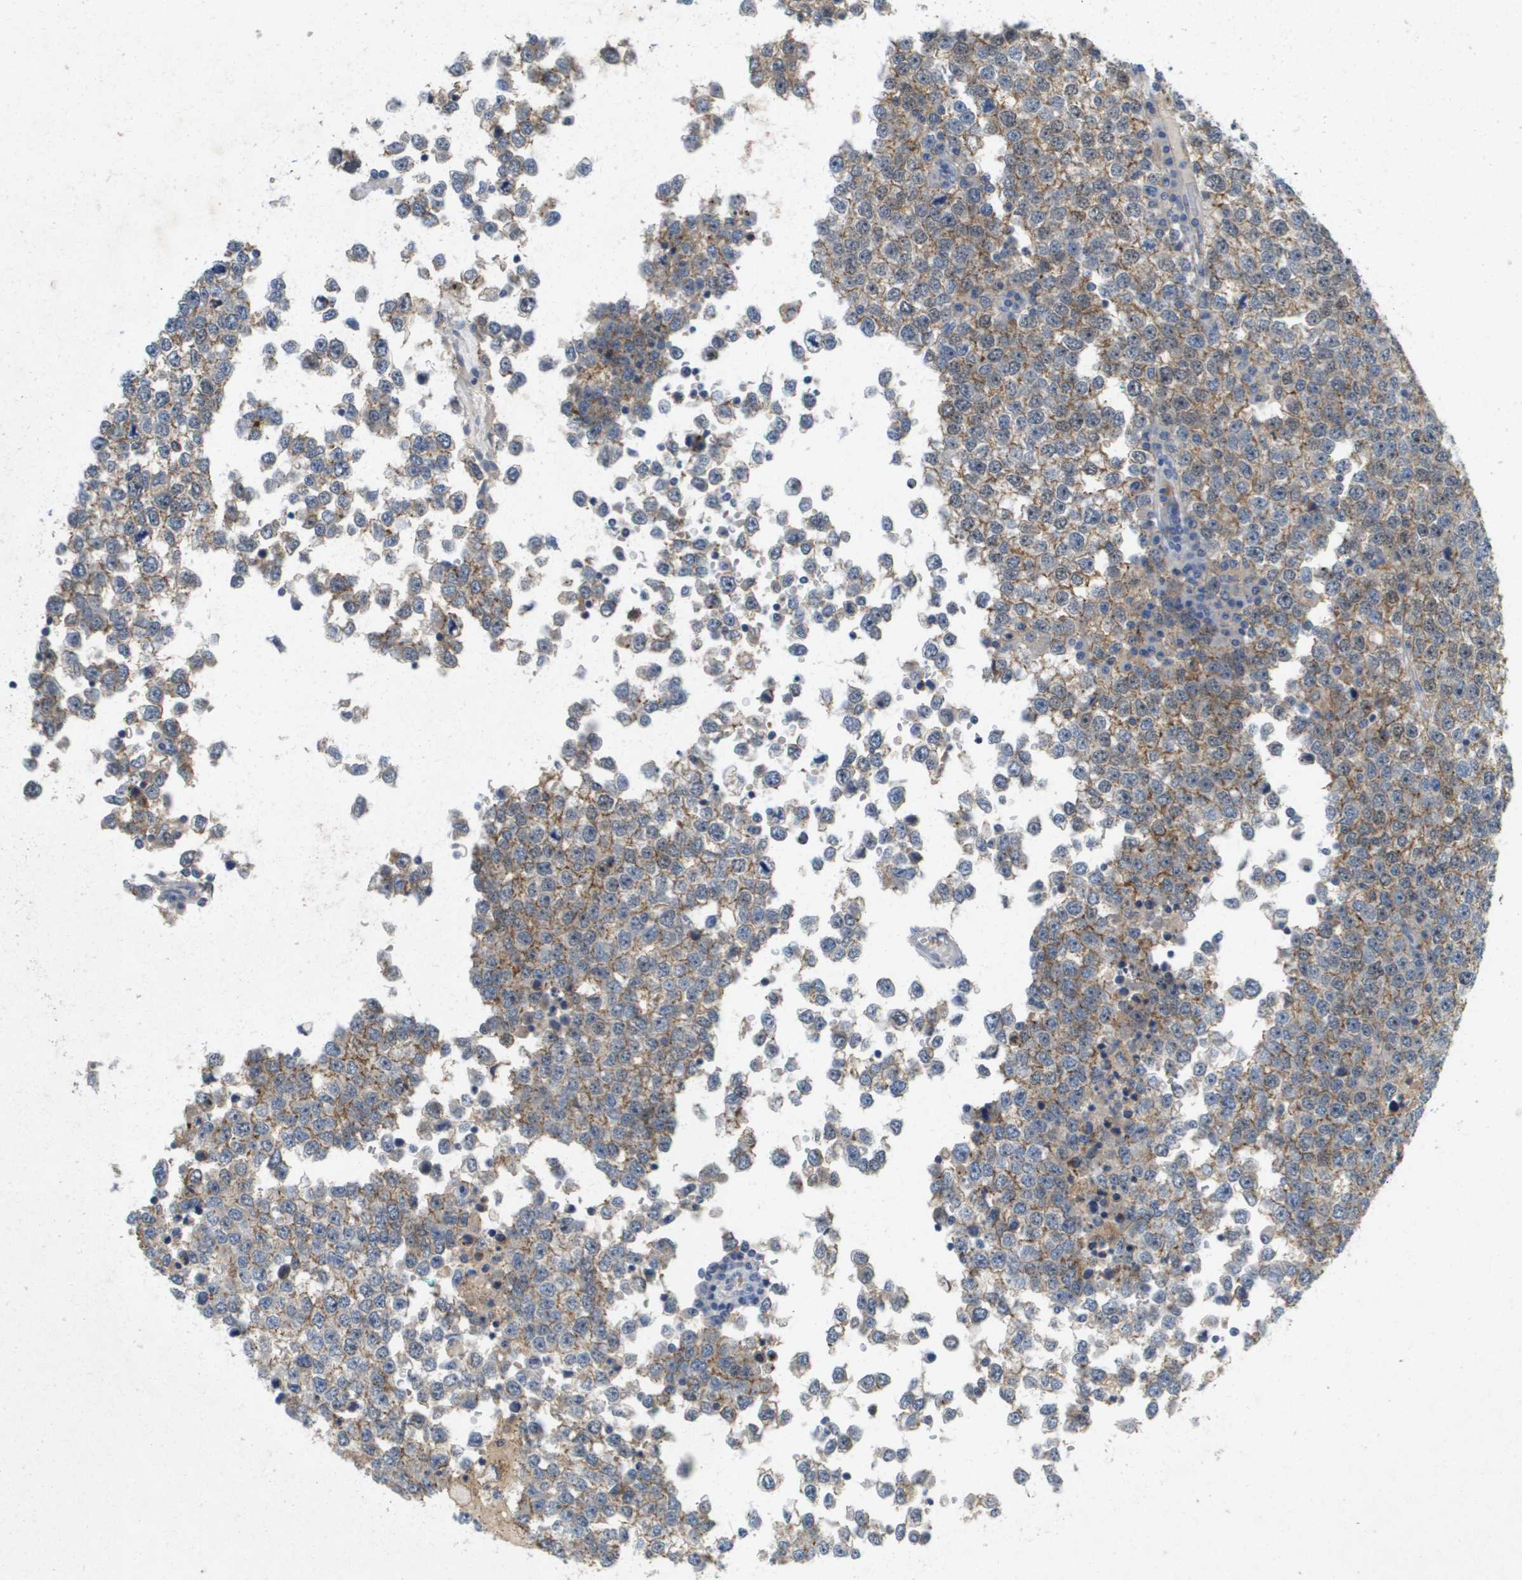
{"staining": {"intensity": "weak", "quantity": "25%-75%", "location": "cytoplasmic/membranous"}, "tissue": "testis cancer", "cell_type": "Tumor cells", "image_type": "cancer", "snomed": [{"axis": "morphology", "description": "Seminoma, NOS"}, {"axis": "topography", "description": "Testis"}], "caption": "About 25%-75% of tumor cells in human seminoma (testis) show weak cytoplasmic/membranous protein staining as visualized by brown immunohistochemical staining.", "gene": "LIPG", "patient": {"sex": "male", "age": 65}}